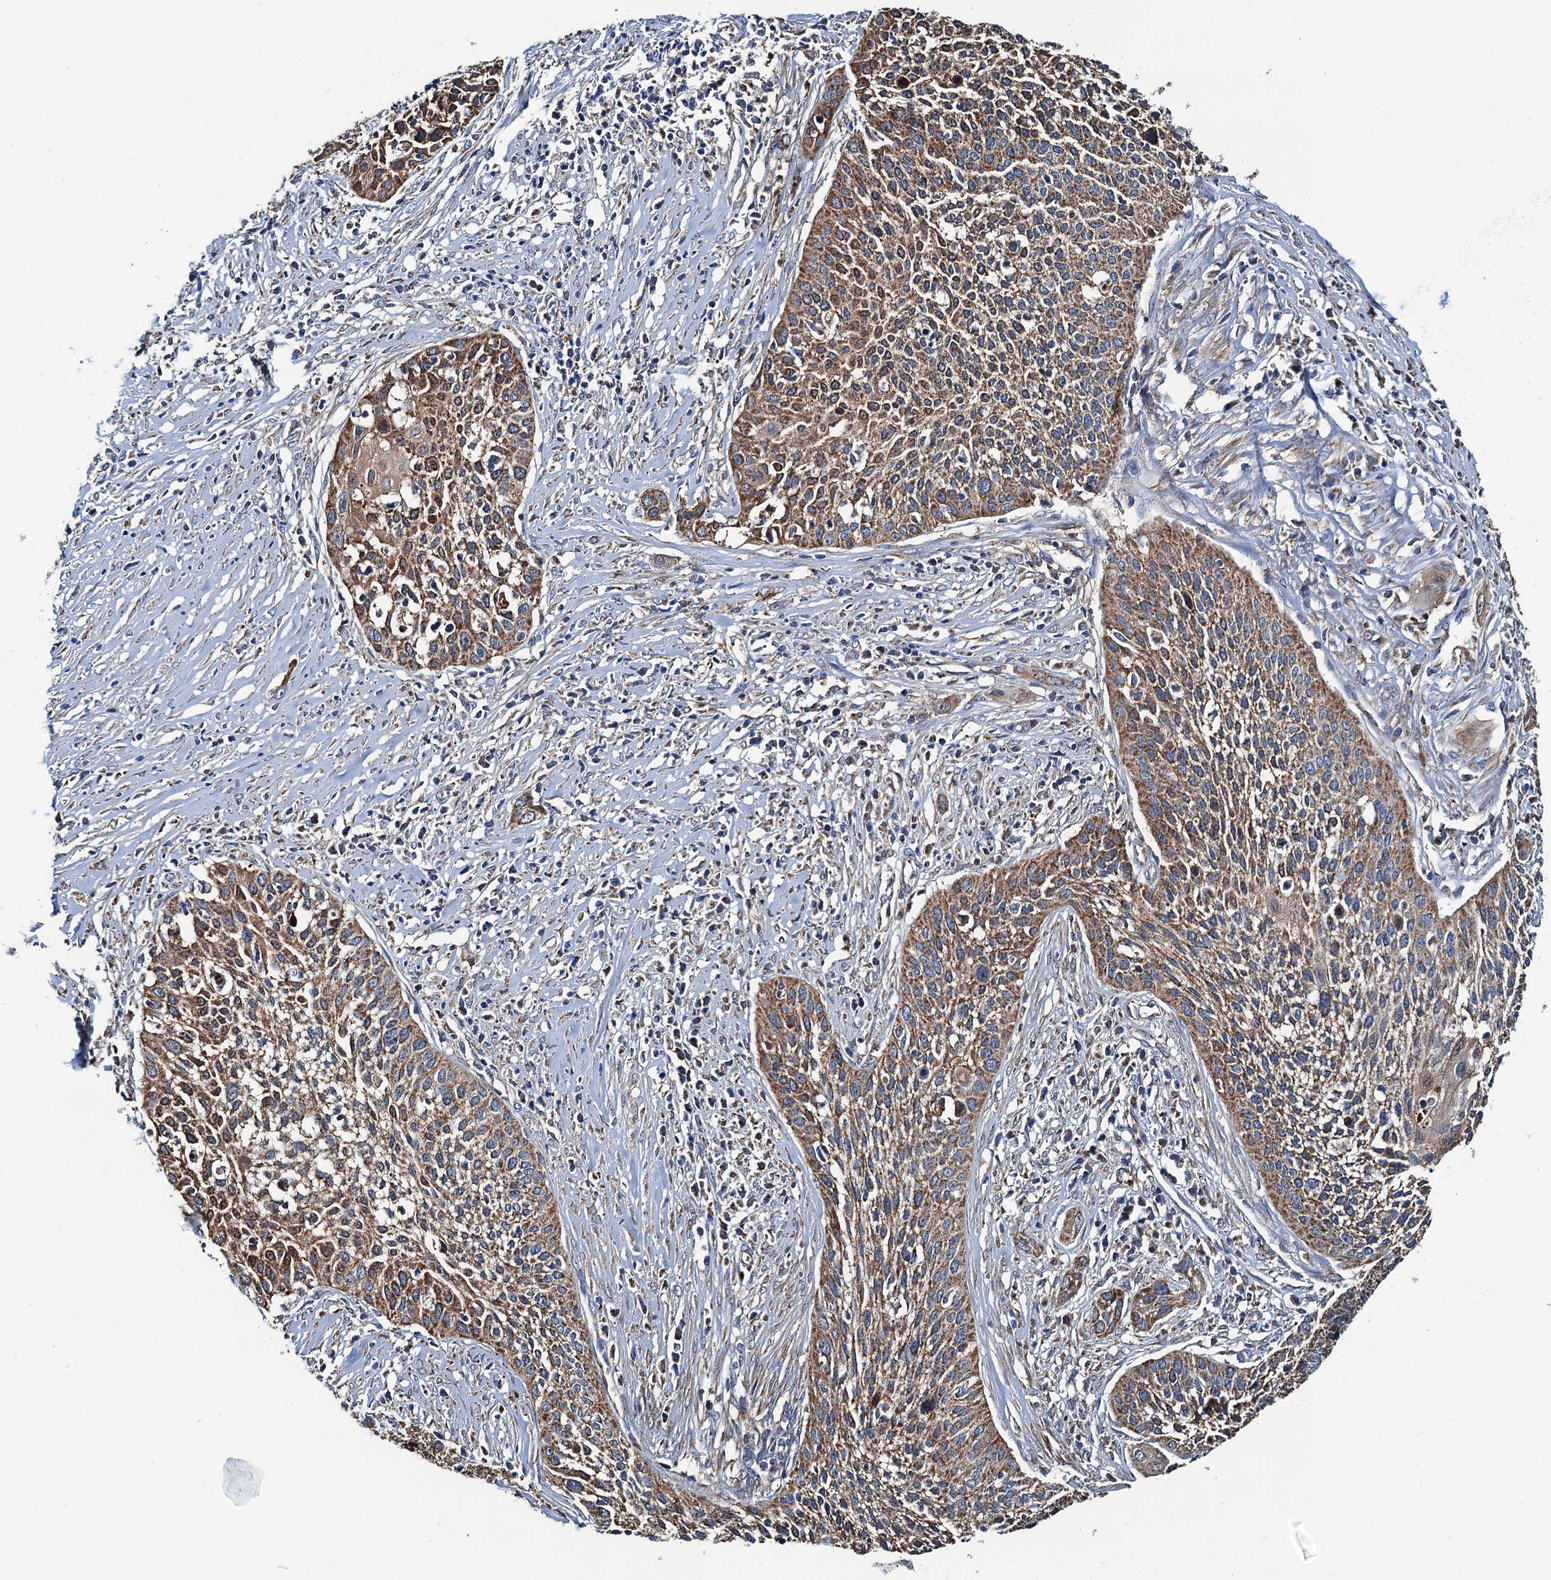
{"staining": {"intensity": "moderate", "quantity": ">75%", "location": "cytoplasmic/membranous"}, "tissue": "cervical cancer", "cell_type": "Tumor cells", "image_type": "cancer", "snomed": [{"axis": "morphology", "description": "Squamous cell carcinoma, NOS"}, {"axis": "topography", "description": "Cervix"}], "caption": "DAB (3,3'-diaminobenzidine) immunohistochemical staining of human squamous cell carcinoma (cervical) reveals moderate cytoplasmic/membranous protein positivity in approximately >75% of tumor cells.", "gene": "AAGAB", "patient": {"sex": "female", "age": 34}}